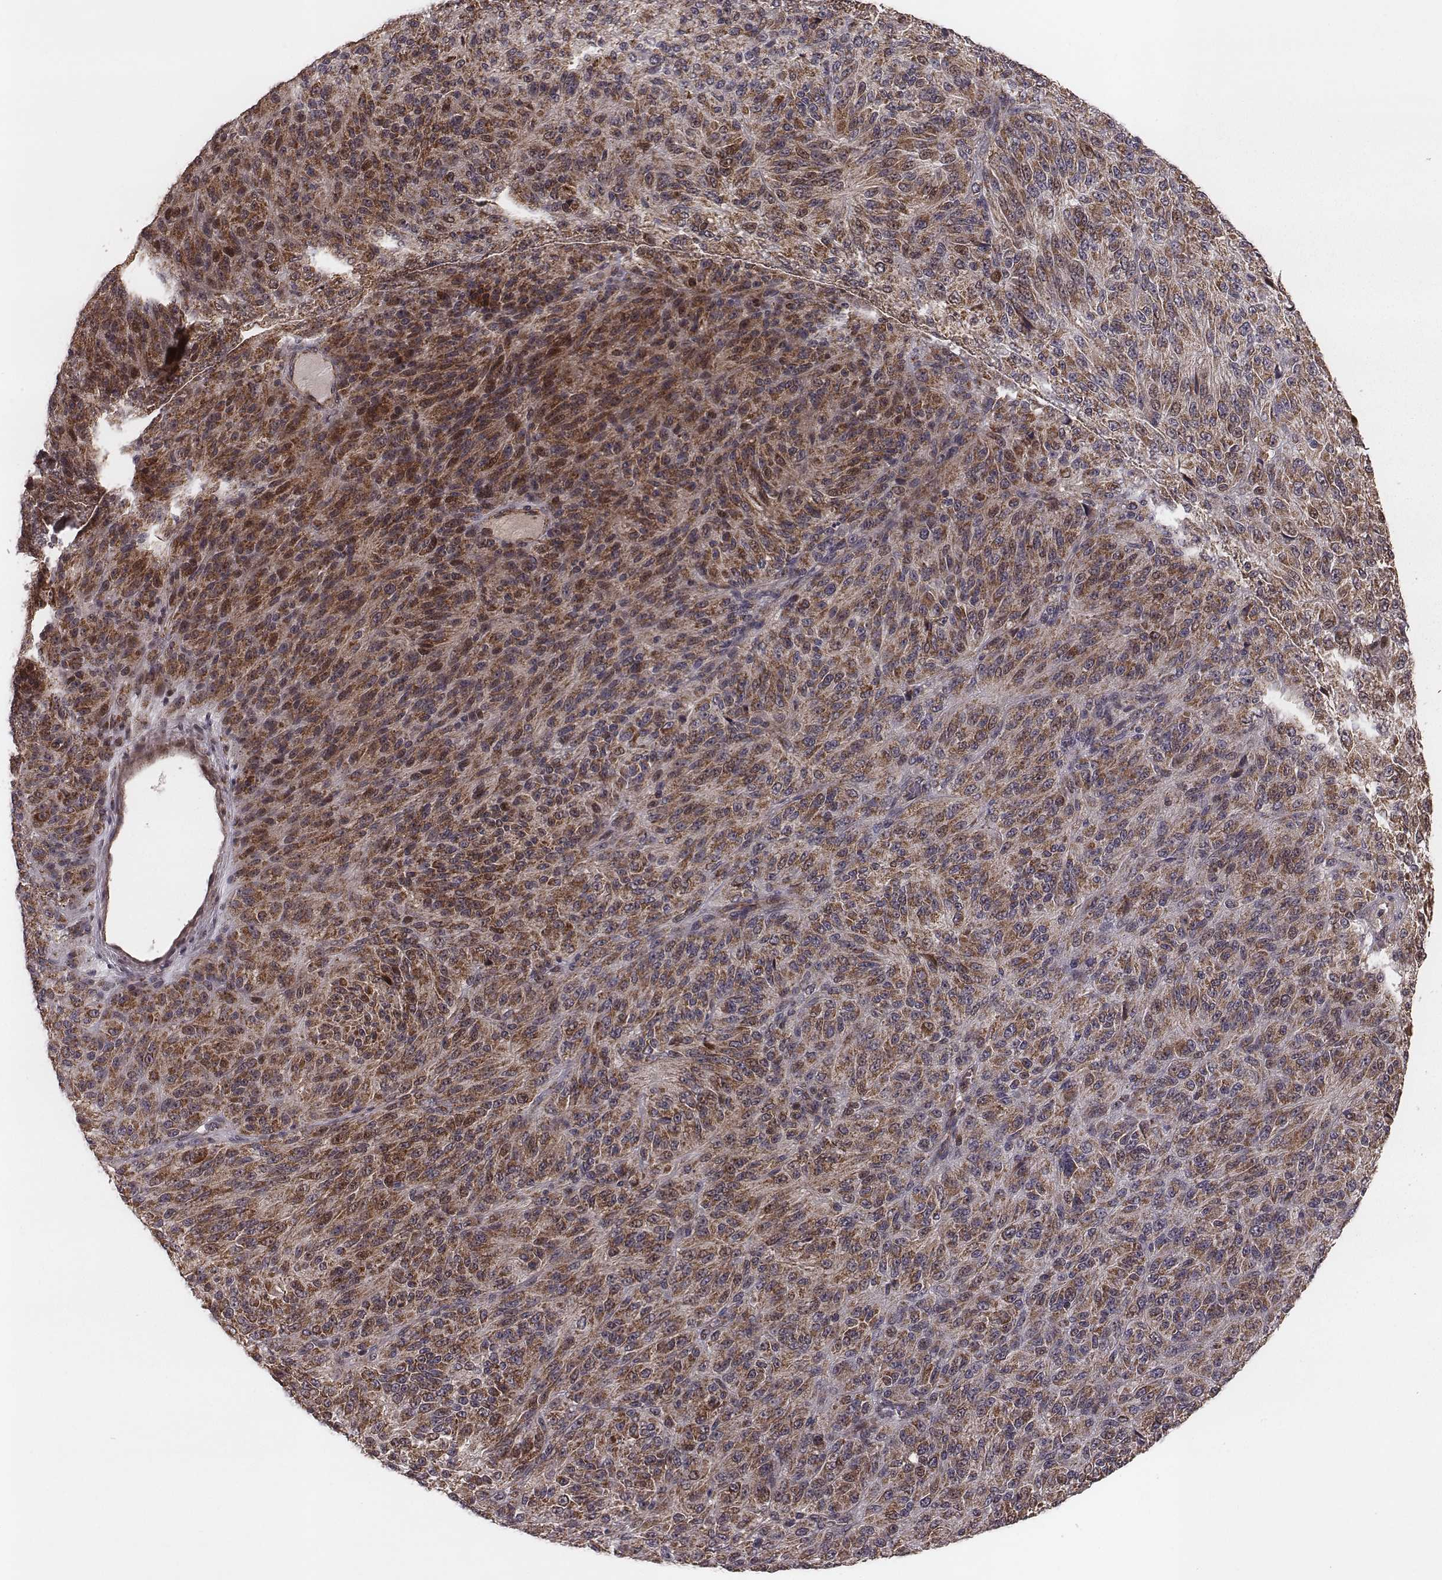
{"staining": {"intensity": "moderate", "quantity": ">75%", "location": "cytoplasmic/membranous"}, "tissue": "melanoma", "cell_type": "Tumor cells", "image_type": "cancer", "snomed": [{"axis": "morphology", "description": "Malignant melanoma, Metastatic site"}, {"axis": "topography", "description": "Brain"}], "caption": "Protein staining shows moderate cytoplasmic/membranous positivity in approximately >75% of tumor cells in melanoma. Nuclei are stained in blue.", "gene": "ZDHHC21", "patient": {"sex": "female", "age": 56}}